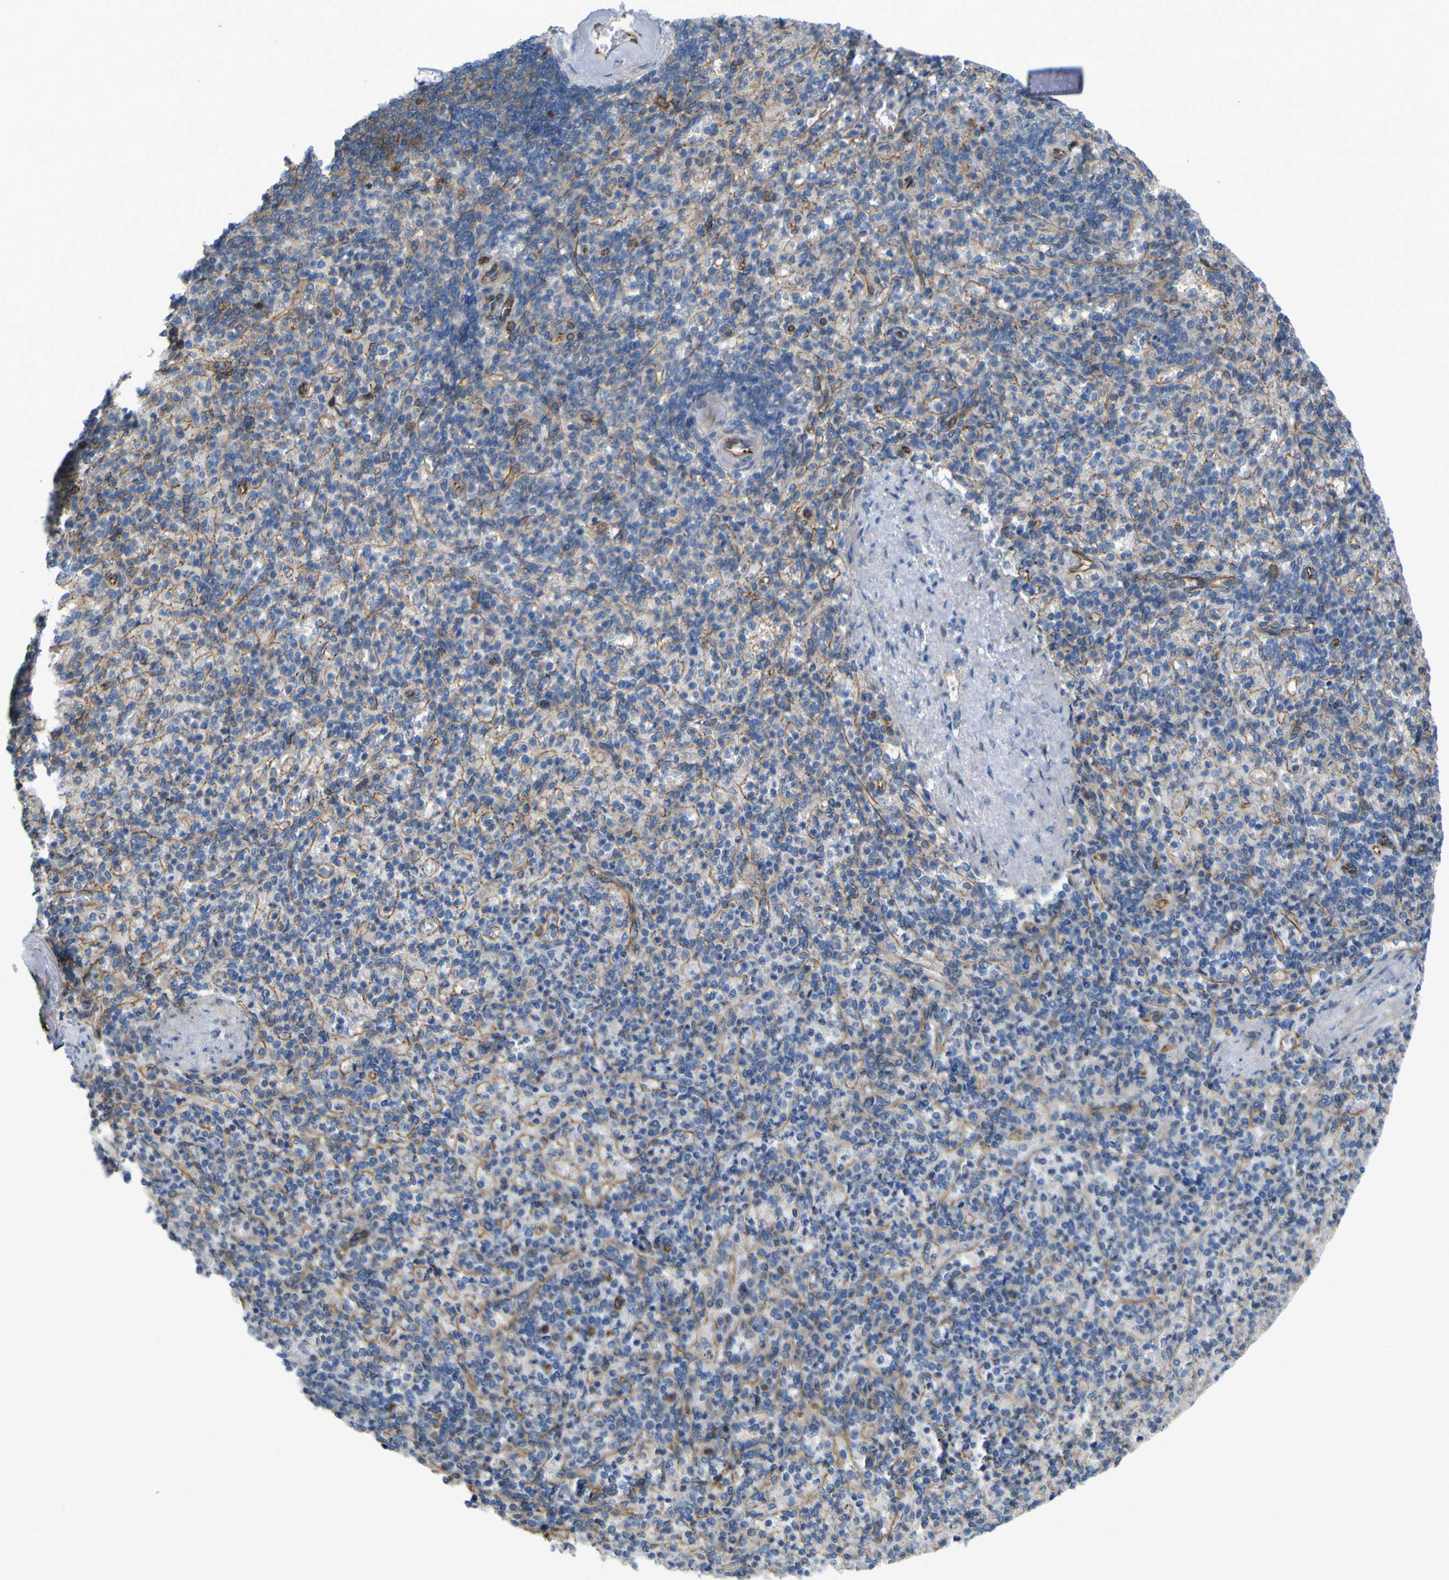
{"staining": {"intensity": "weak", "quantity": "25%-75%", "location": "cytoplasmic/membranous"}, "tissue": "spleen", "cell_type": "Cells in red pulp", "image_type": "normal", "snomed": [{"axis": "morphology", "description": "Normal tissue, NOS"}, {"axis": "topography", "description": "Spleen"}], "caption": "IHC photomicrograph of normal spleen: human spleen stained using immunohistochemistry (IHC) displays low levels of weak protein expression localized specifically in the cytoplasmic/membranous of cells in red pulp, appearing as a cytoplasmic/membranous brown color.", "gene": "JPH1", "patient": {"sex": "female", "age": 74}}